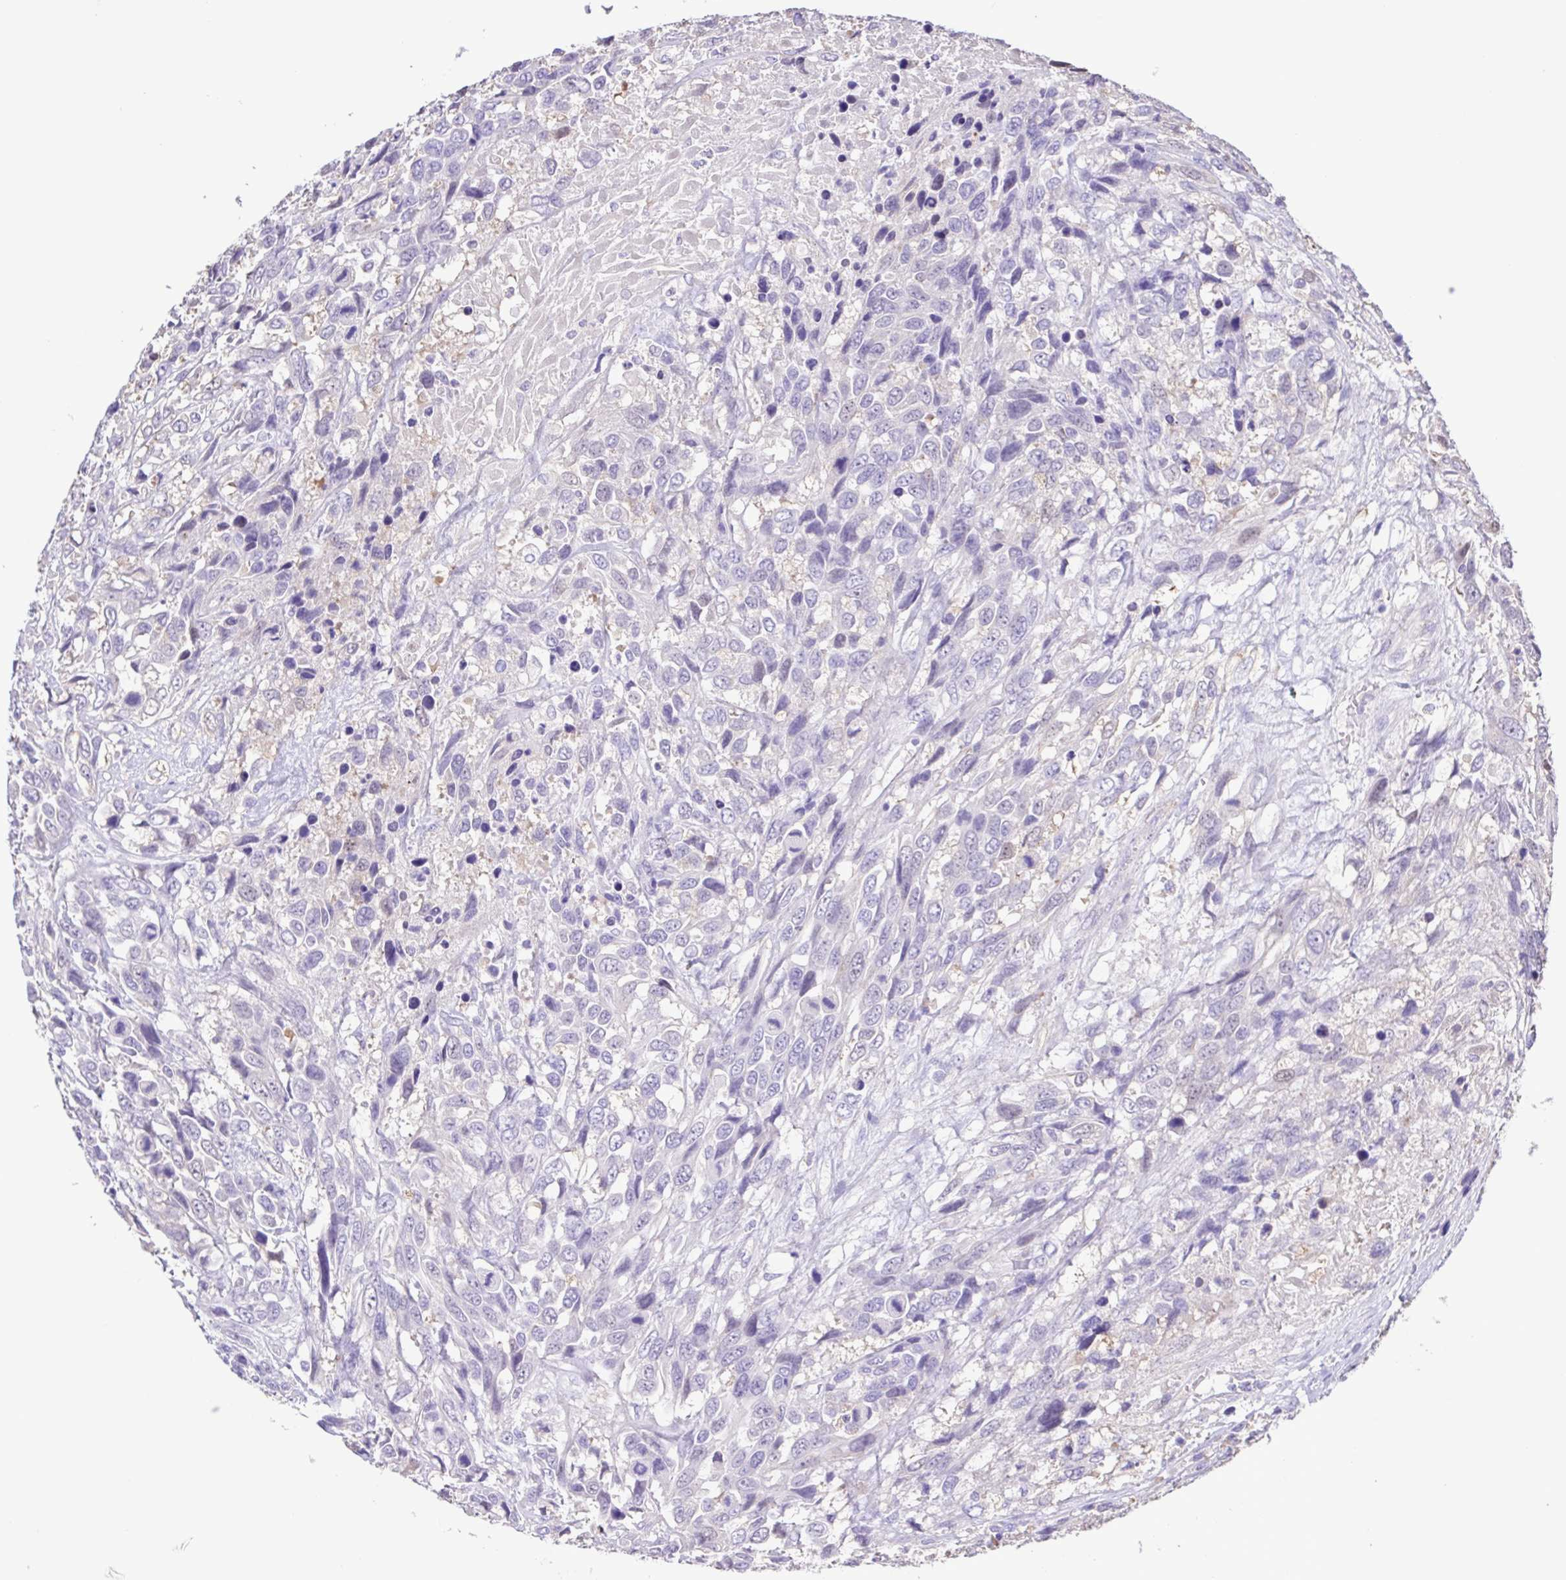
{"staining": {"intensity": "negative", "quantity": "none", "location": "none"}, "tissue": "urothelial cancer", "cell_type": "Tumor cells", "image_type": "cancer", "snomed": [{"axis": "morphology", "description": "Urothelial carcinoma, High grade"}, {"axis": "topography", "description": "Urinary bladder"}], "caption": "This is an IHC micrograph of human urothelial cancer. There is no expression in tumor cells.", "gene": "CYP17A1", "patient": {"sex": "female", "age": 70}}